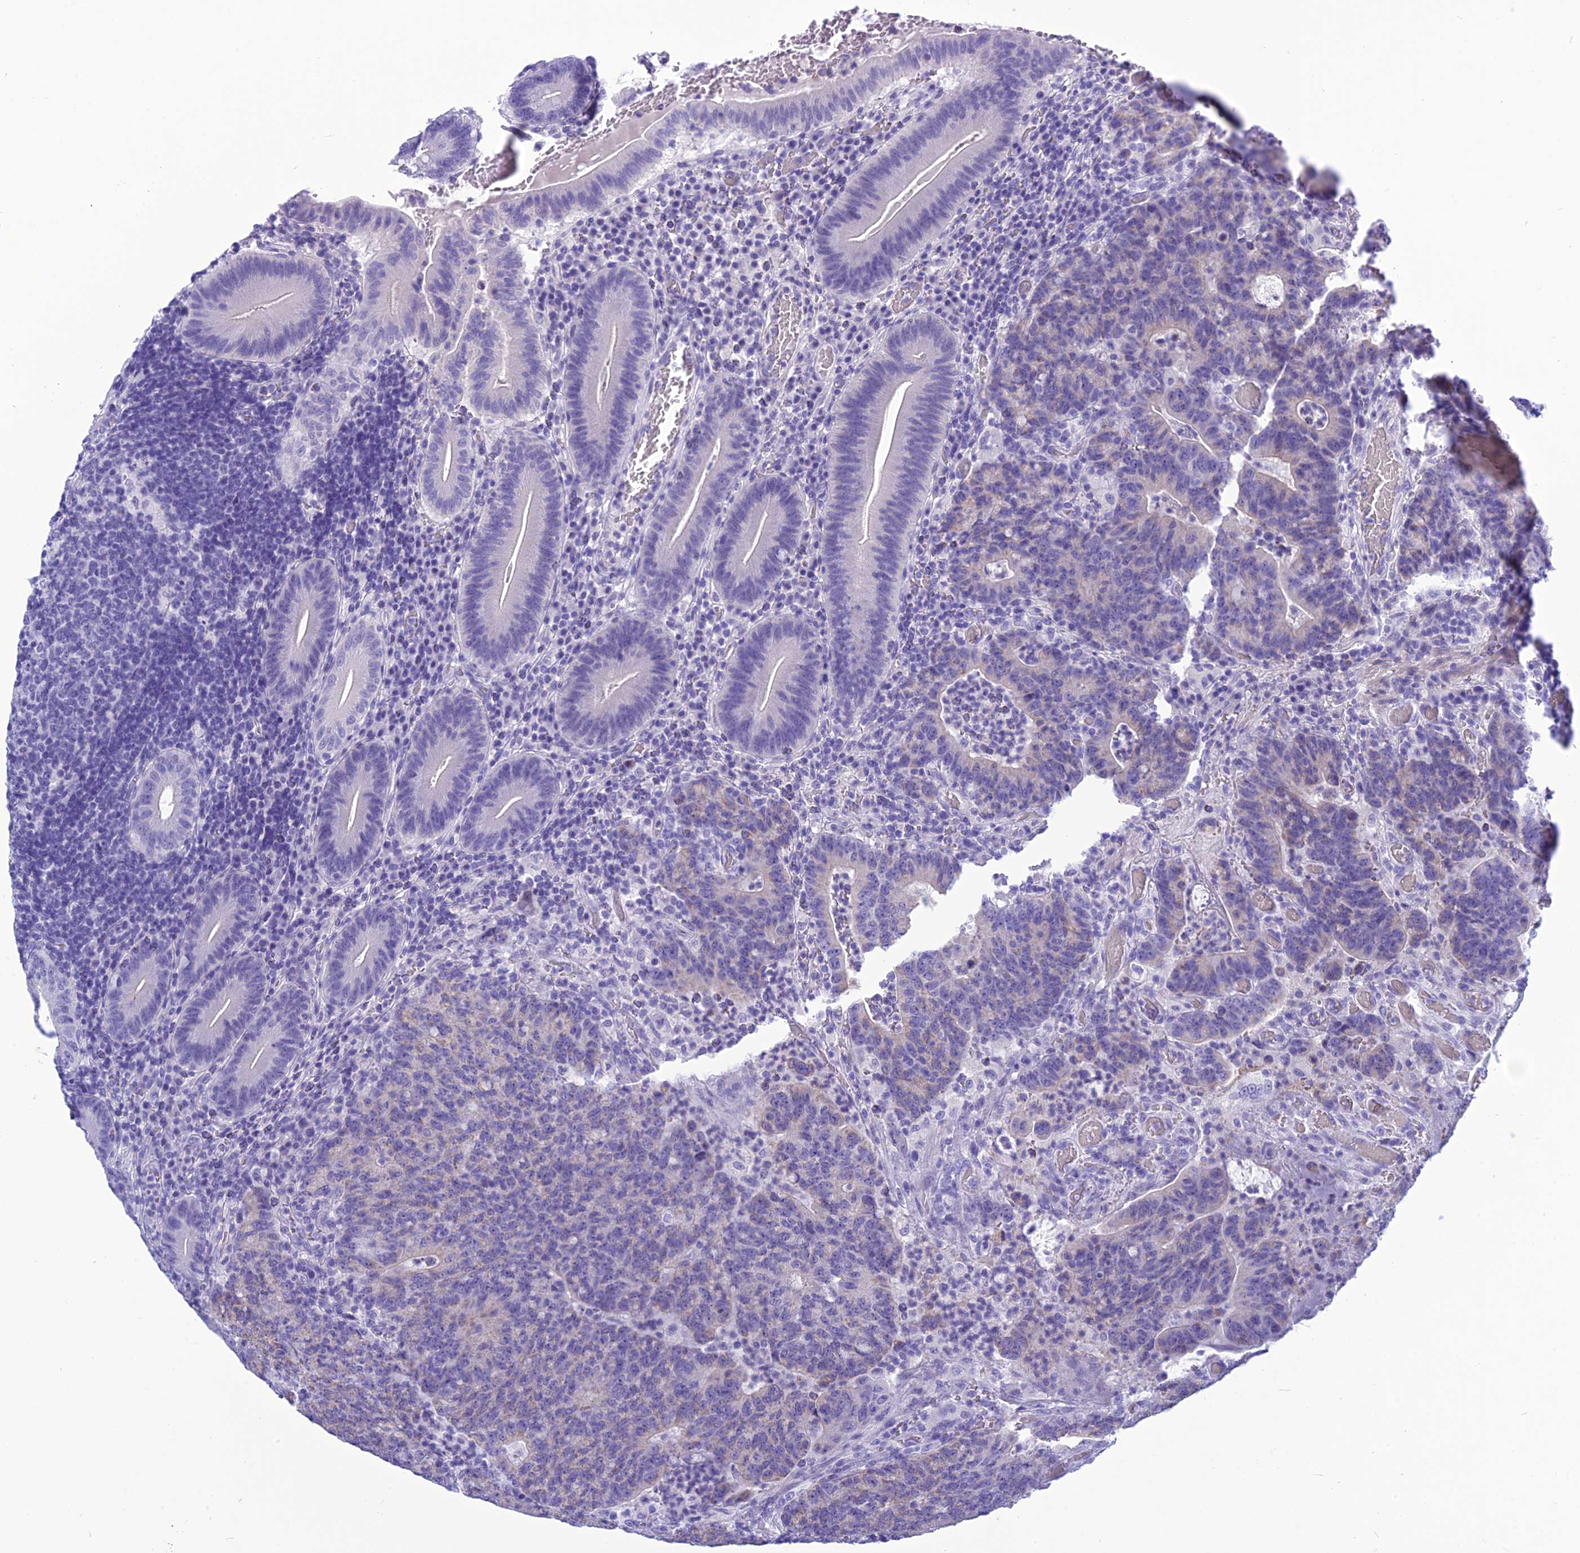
{"staining": {"intensity": "negative", "quantity": "none", "location": "none"}, "tissue": "colorectal cancer", "cell_type": "Tumor cells", "image_type": "cancer", "snomed": [{"axis": "morphology", "description": "Normal tissue, NOS"}, {"axis": "morphology", "description": "Adenocarcinoma, NOS"}, {"axis": "topography", "description": "Colon"}], "caption": "This is a micrograph of immunohistochemistry (IHC) staining of colorectal adenocarcinoma, which shows no staining in tumor cells.", "gene": "BBS2", "patient": {"sex": "female", "age": 75}}